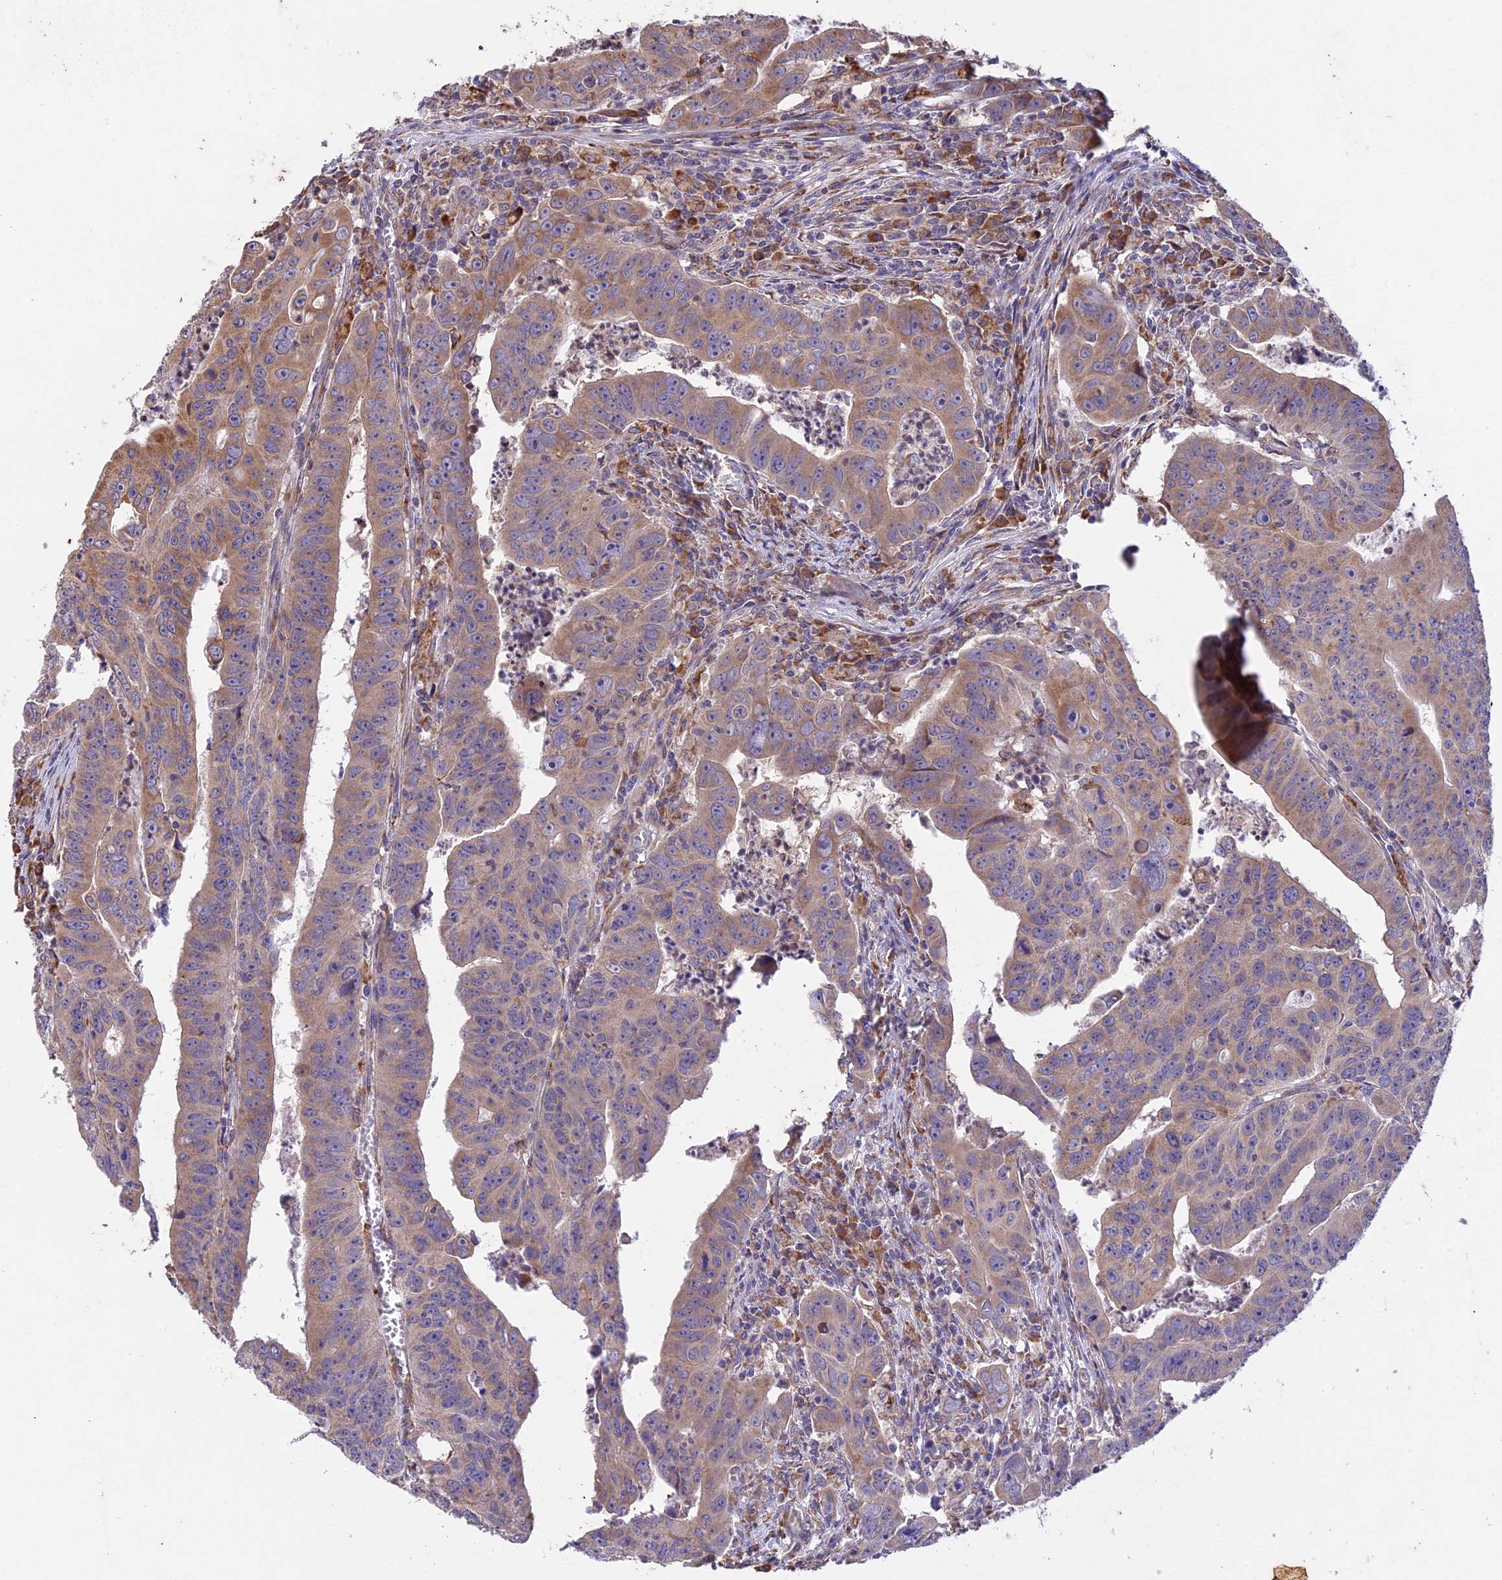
{"staining": {"intensity": "moderate", "quantity": "25%-75%", "location": "cytoplasmic/membranous"}, "tissue": "colorectal cancer", "cell_type": "Tumor cells", "image_type": "cancer", "snomed": [{"axis": "morphology", "description": "Adenocarcinoma, NOS"}, {"axis": "topography", "description": "Rectum"}], "caption": "Colorectal cancer (adenocarcinoma) stained for a protein (brown) demonstrates moderate cytoplasmic/membranous positive staining in approximately 25%-75% of tumor cells.", "gene": "DMRTA2", "patient": {"sex": "male", "age": 69}}